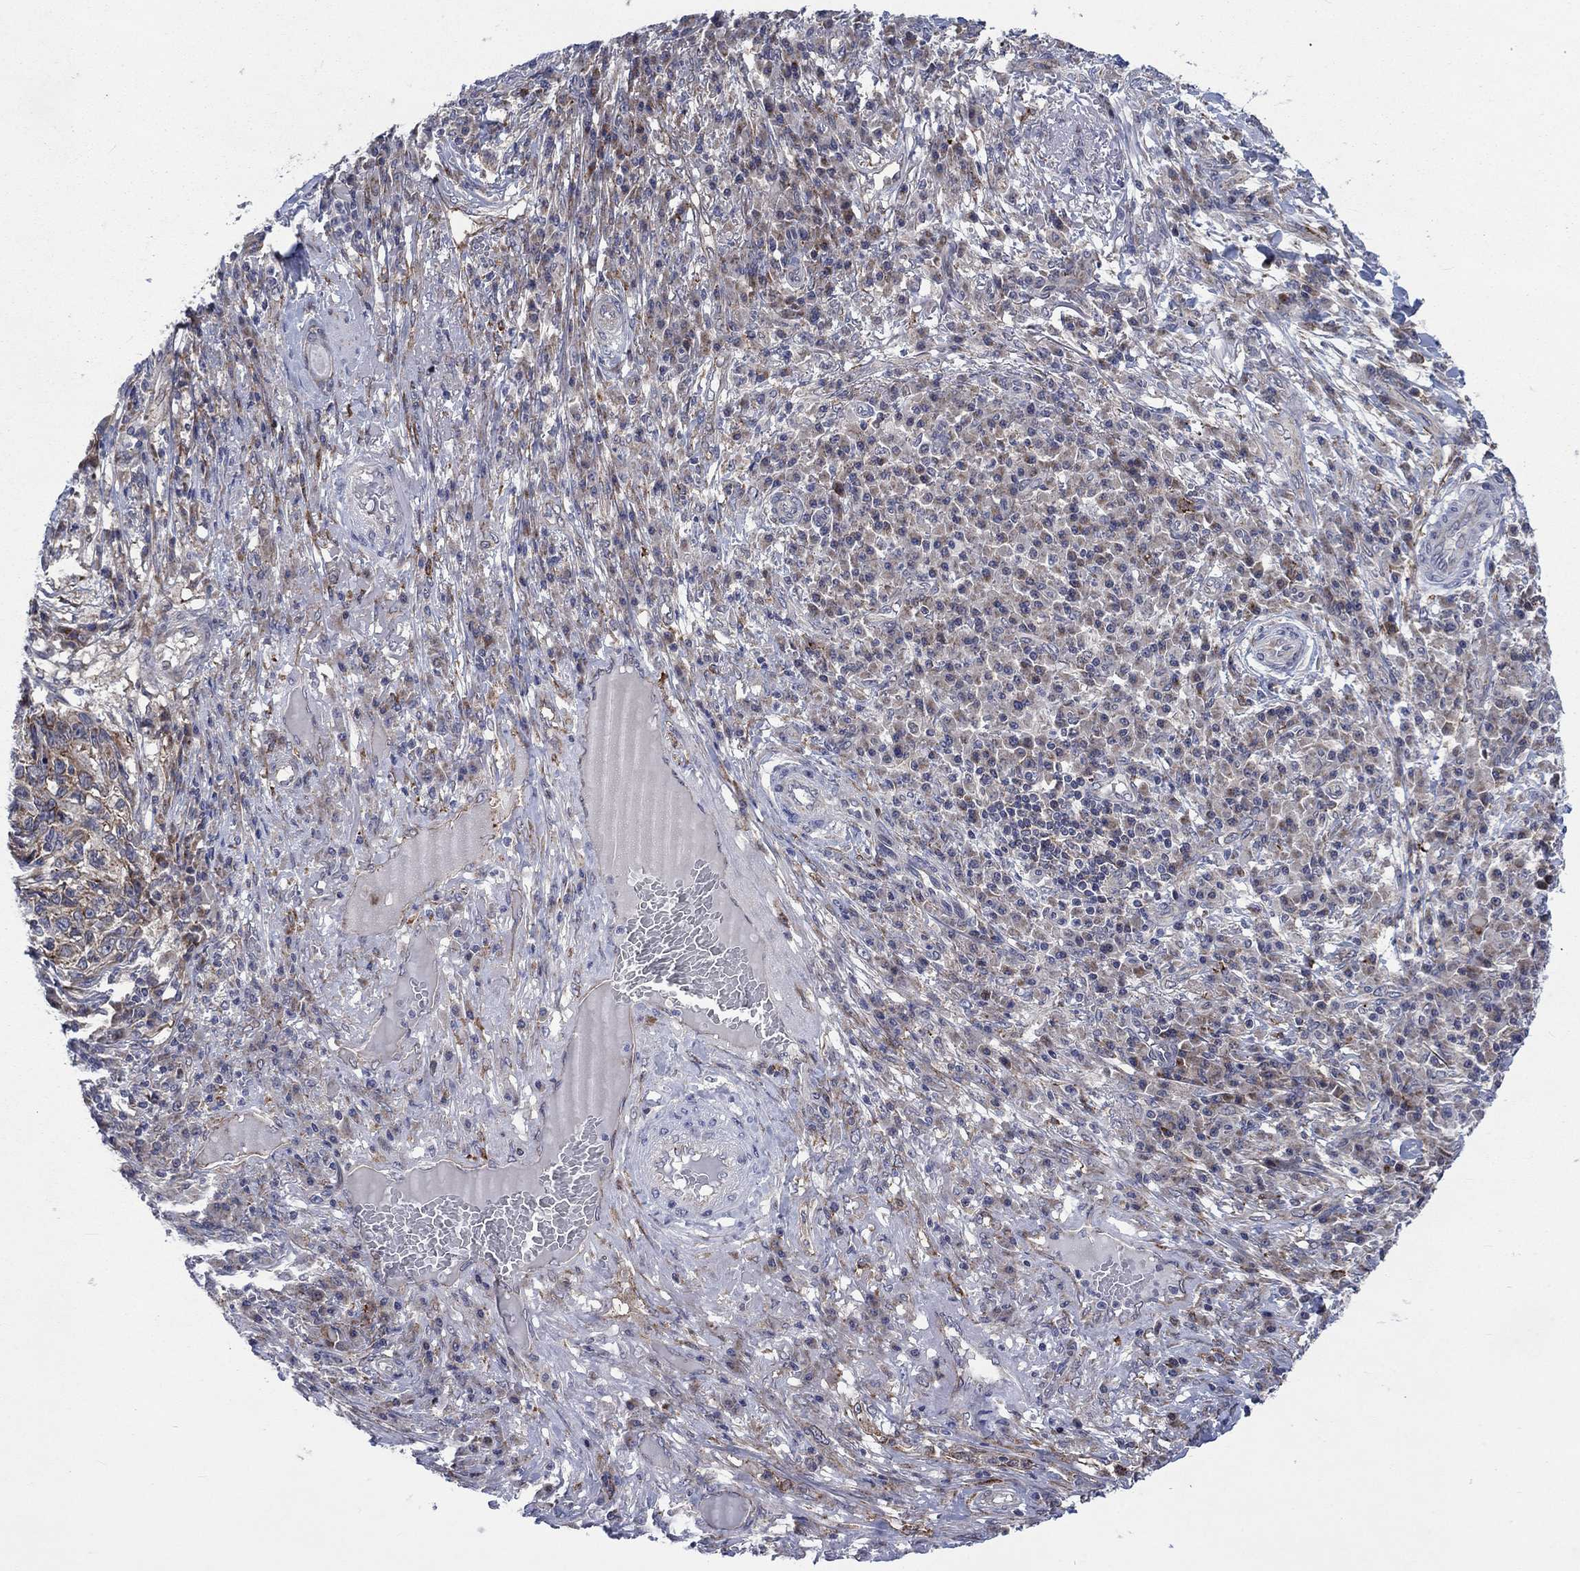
{"staining": {"intensity": "negative", "quantity": "none", "location": "none"}, "tissue": "skin cancer", "cell_type": "Tumor cells", "image_type": "cancer", "snomed": [{"axis": "morphology", "description": "Squamous cell carcinoma, NOS"}, {"axis": "topography", "description": "Skin"}], "caption": "Squamous cell carcinoma (skin) was stained to show a protein in brown. There is no significant positivity in tumor cells.", "gene": "SLC35F2", "patient": {"sex": "male", "age": 92}}